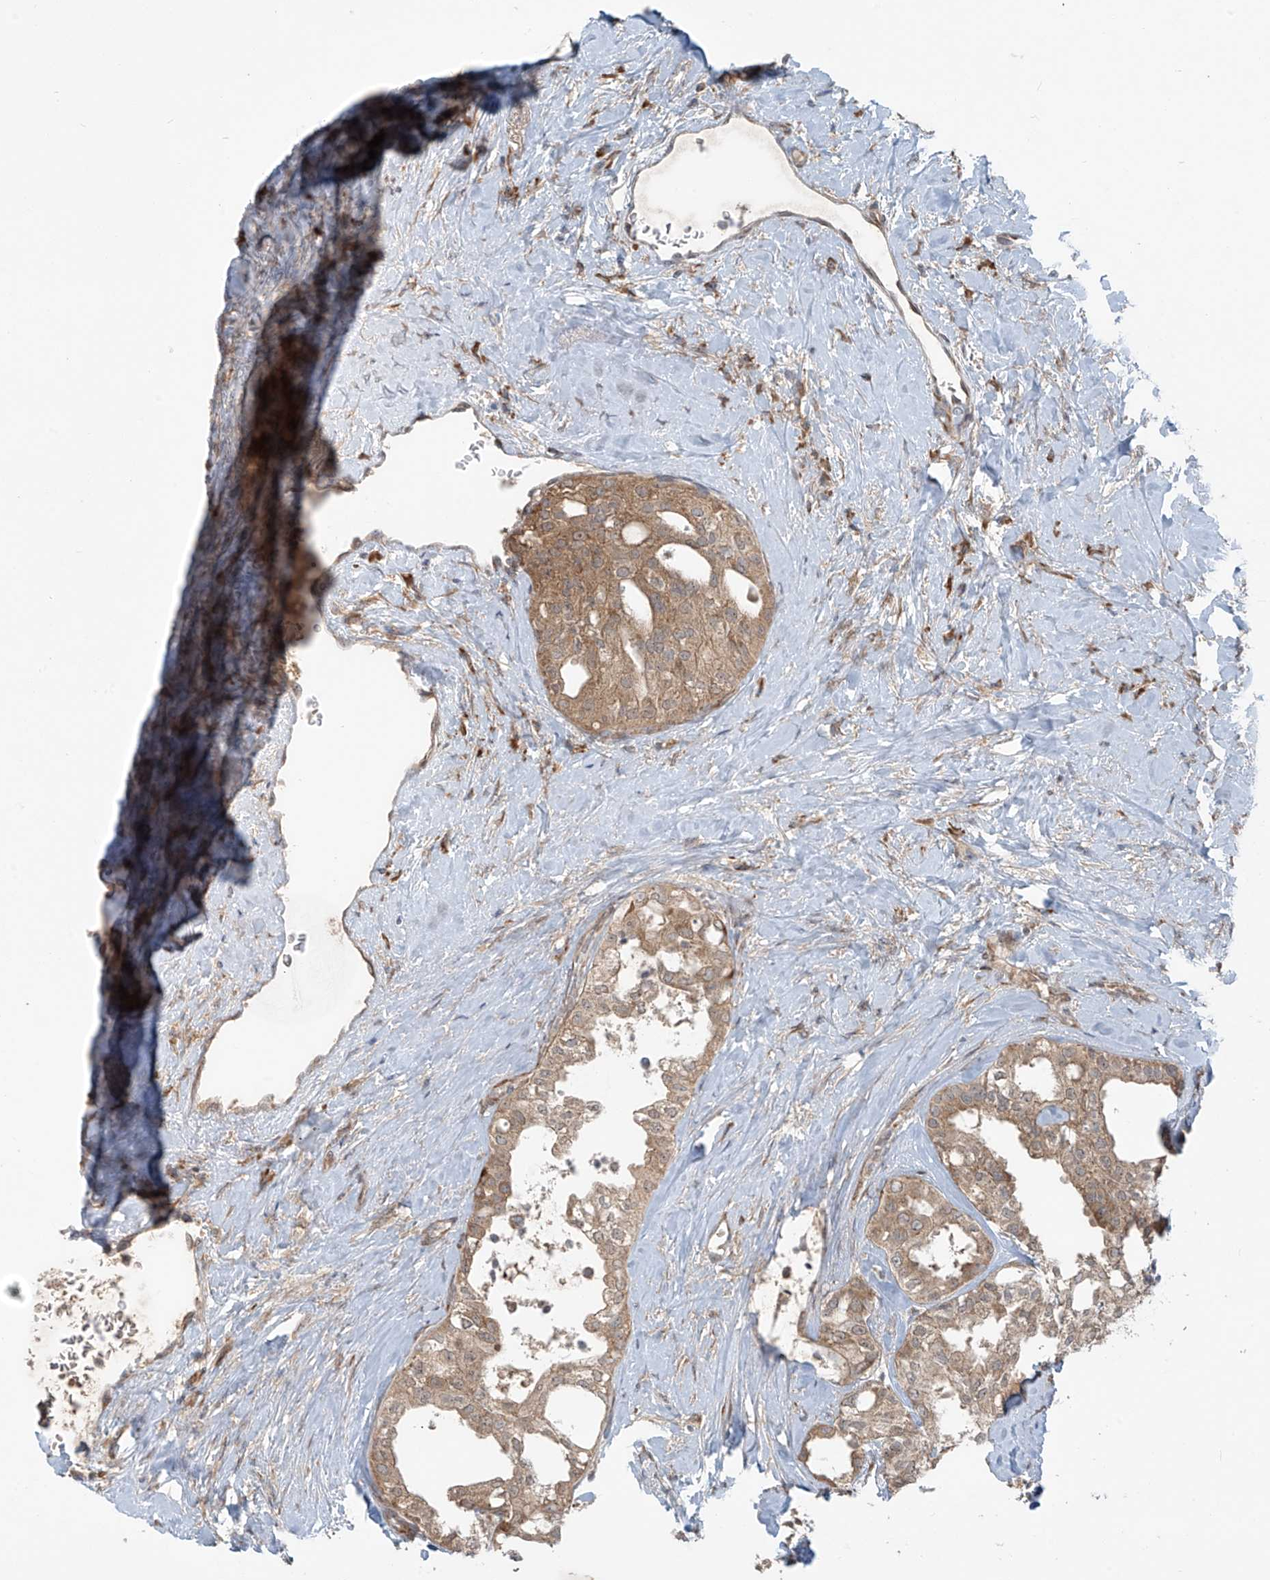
{"staining": {"intensity": "moderate", "quantity": ">75%", "location": "cytoplasmic/membranous"}, "tissue": "thyroid cancer", "cell_type": "Tumor cells", "image_type": "cancer", "snomed": [{"axis": "morphology", "description": "Follicular adenoma carcinoma, NOS"}, {"axis": "topography", "description": "Thyroid gland"}], "caption": "Thyroid cancer stained with a brown dye displays moderate cytoplasmic/membranous positive staining in approximately >75% of tumor cells.", "gene": "KATNIP", "patient": {"sex": "male", "age": 75}}